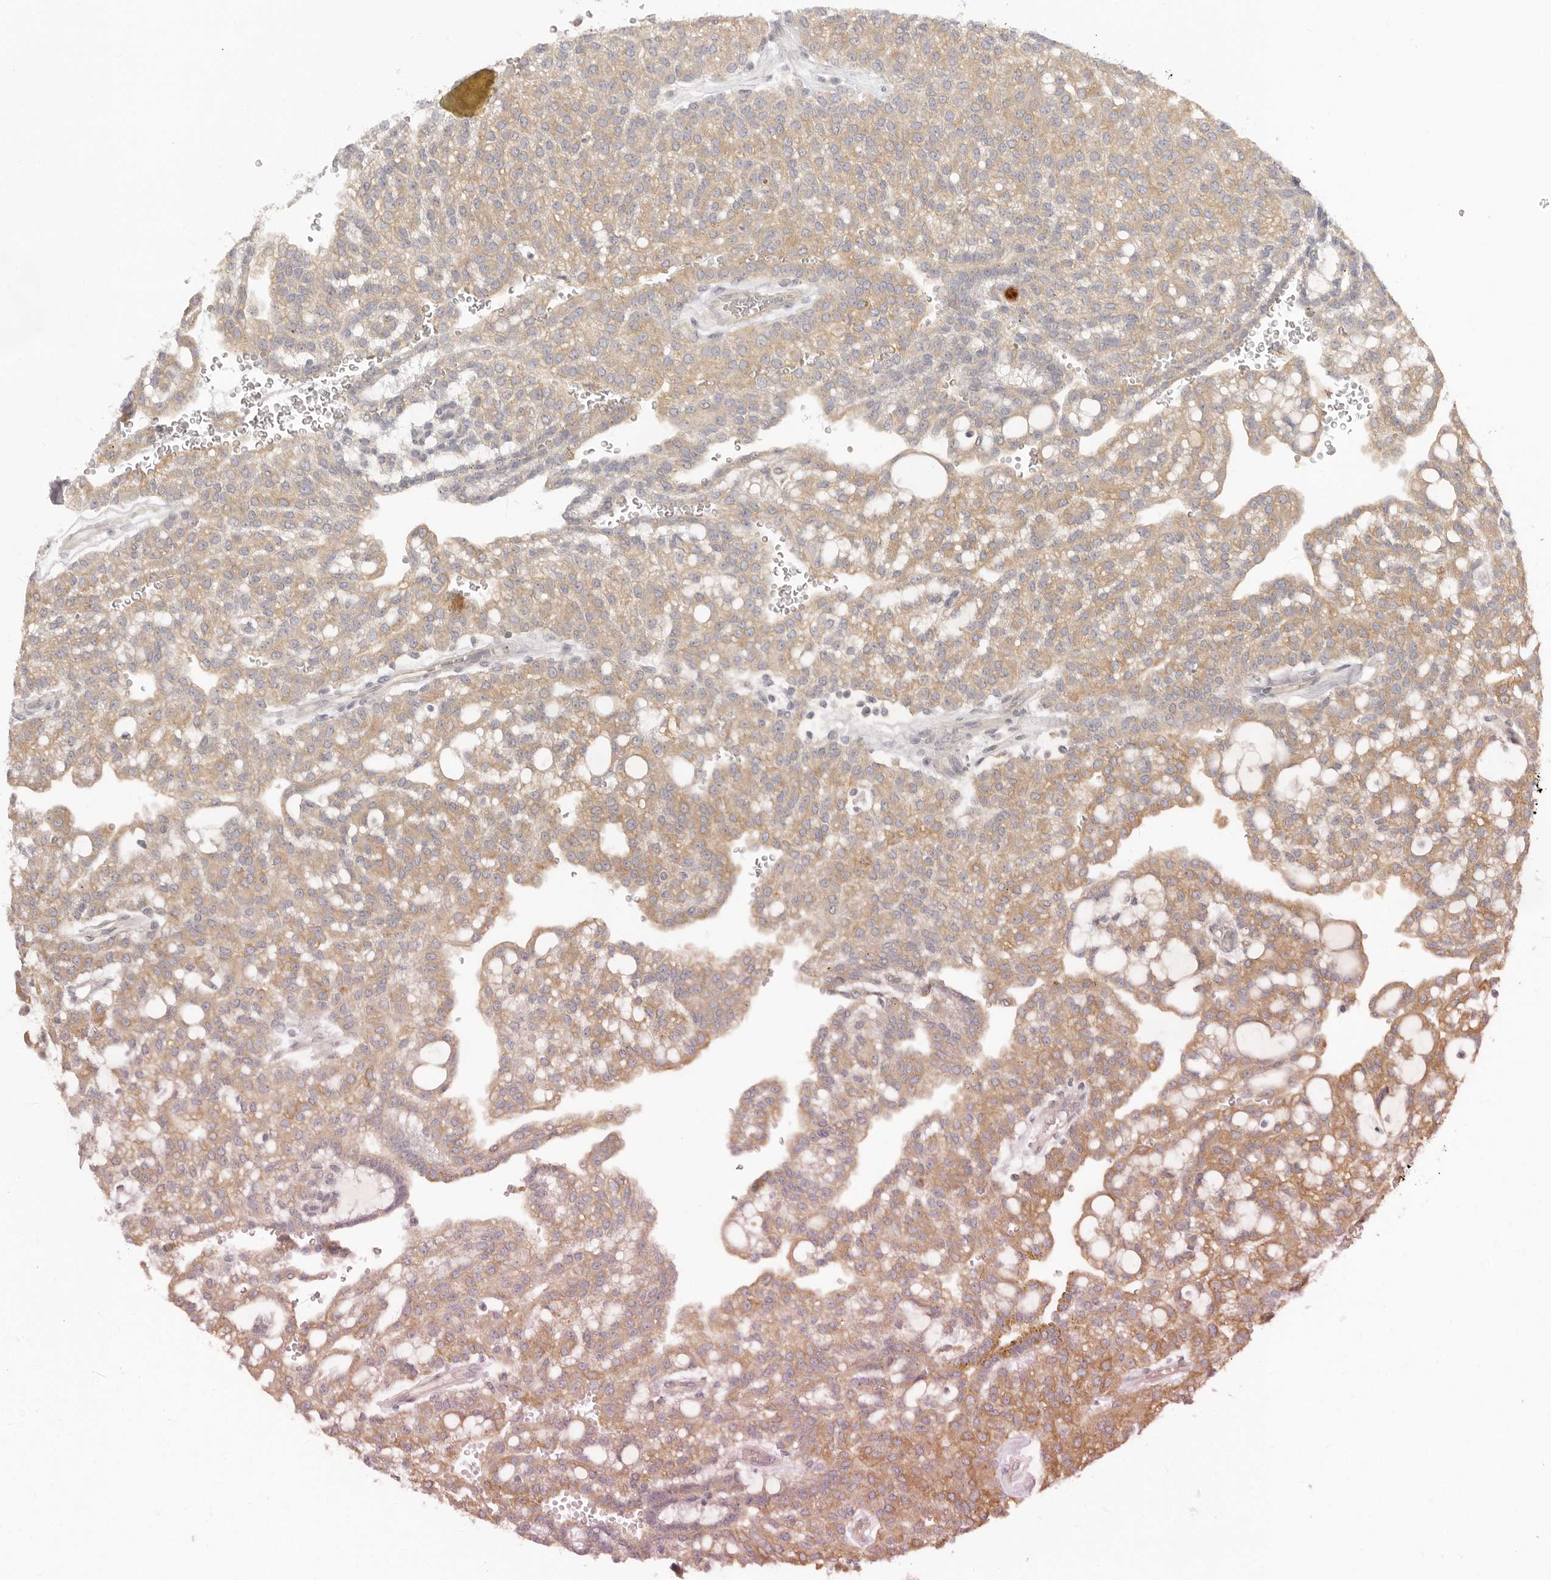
{"staining": {"intensity": "moderate", "quantity": ">75%", "location": "cytoplasmic/membranous"}, "tissue": "renal cancer", "cell_type": "Tumor cells", "image_type": "cancer", "snomed": [{"axis": "morphology", "description": "Adenocarcinoma, NOS"}, {"axis": "topography", "description": "Kidney"}], "caption": "Tumor cells exhibit moderate cytoplasmic/membranous expression in about >75% of cells in adenocarcinoma (renal).", "gene": "AHDC1", "patient": {"sex": "male", "age": 63}}